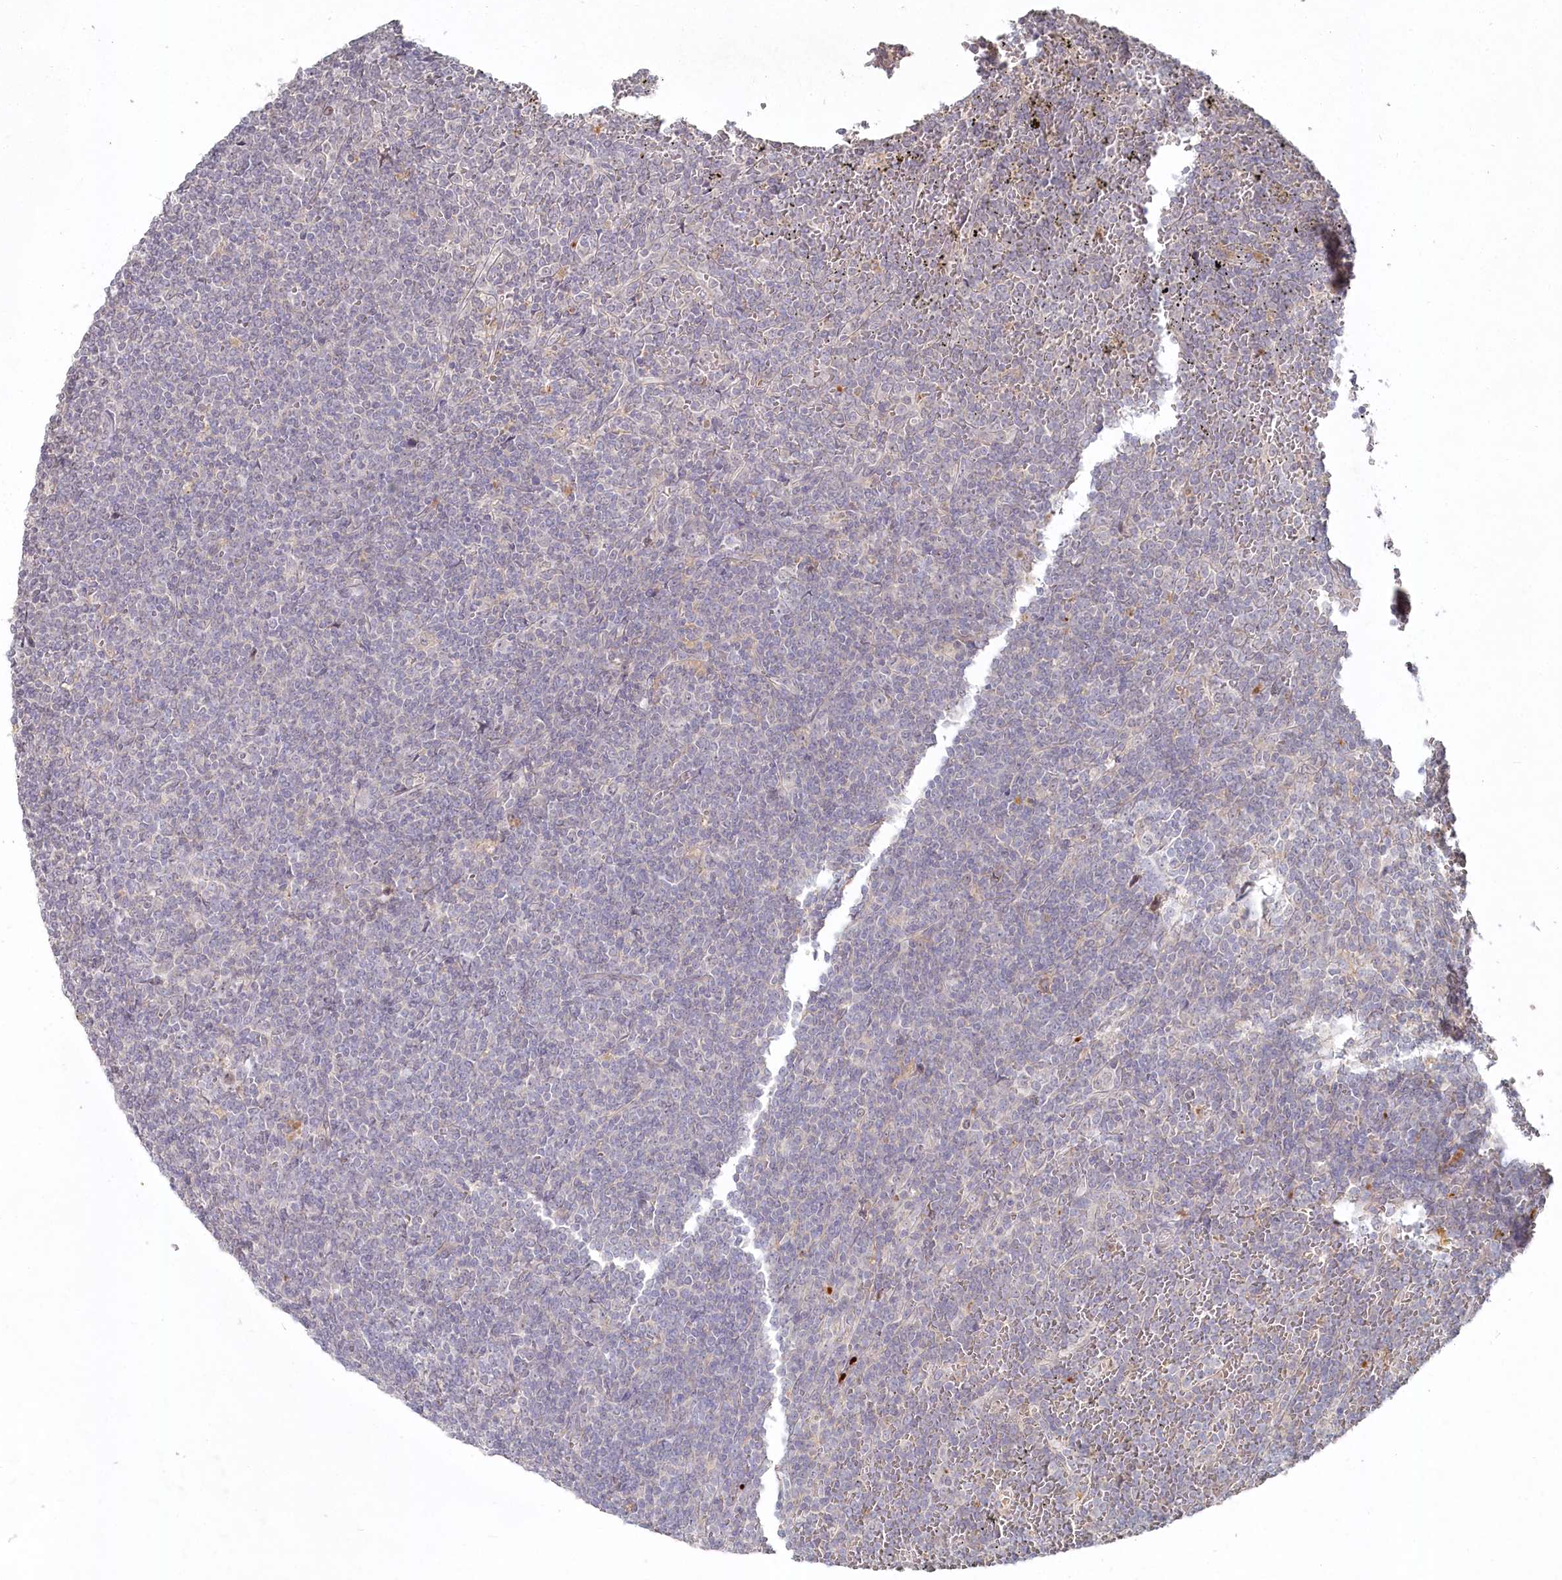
{"staining": {"intensity": "negative", "quantity": "none", "location": "none"}, "tissue": "lymphoma", "cell_type": "Tumor cells", "image_type": "cancer", "snomed": [{"axis": "morphology", "description": "Malignant lymphoma, non-Hodgkin's type, Low grade"}, {"axis": "topography", "description": "Spleen"}], "caption": "The histopathology image displays no significant staining in tumor cells of low-grade malignant lymphoma, non-Hodgkin's type.", "gene": "TGFBRAP1", "patient": {"sex": "female", "age": 19}}